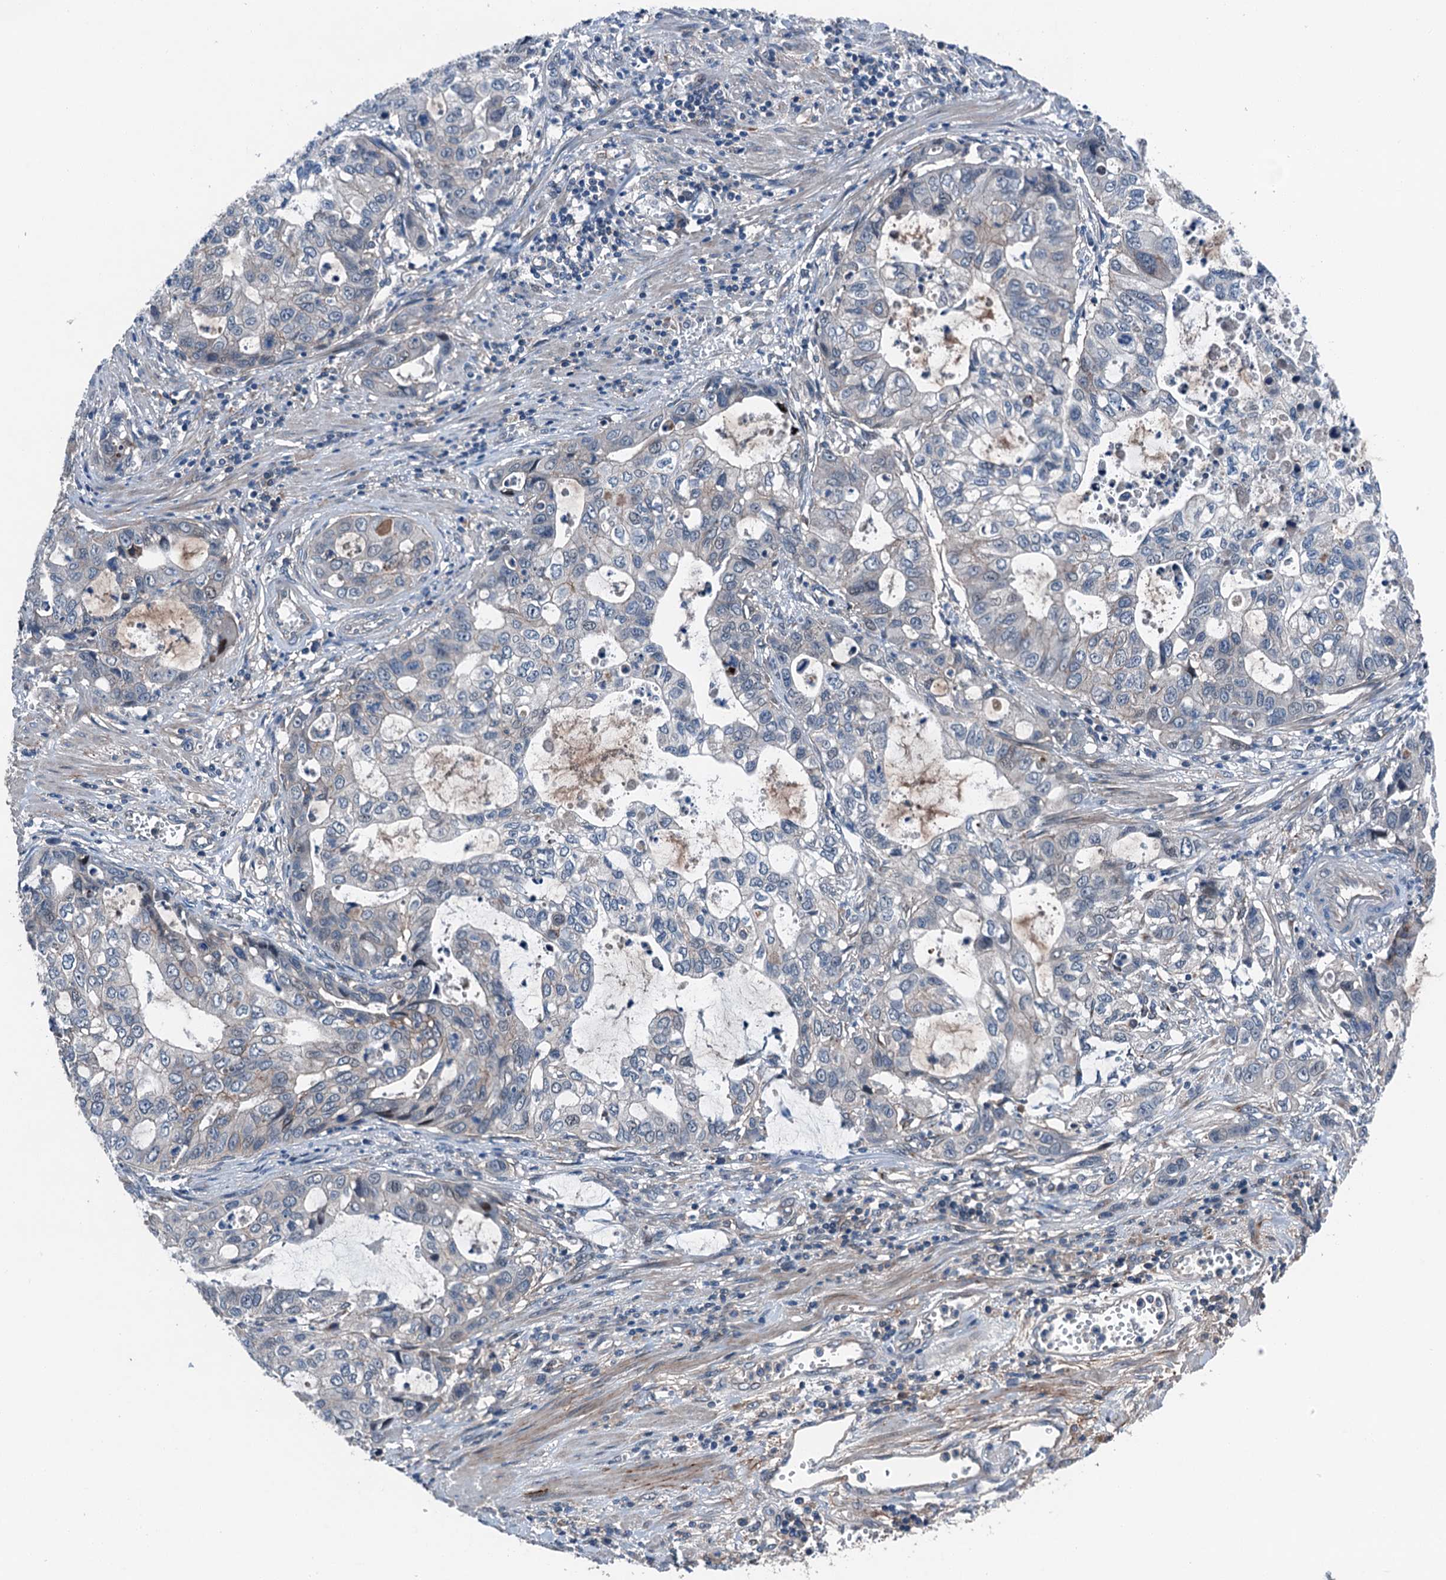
{"staining": {"intensity": "negative", "quantity": "none", "location": "none"}, "tissue": "stomach cancer", "cell_type": "Tumor cells", "image_type": "cancer", "snomed": [{"axis": "morphology", "description": "Adenocarcinoma, NOS"}, {"axis": "topography", "description": "Stomach, upper"}], "caption": "The histopathology image displays no significant positivity in tumor cells of stomach adenocarcinoma.", "gene": "SLC2A10", "patient": {"sex": "female", "age": 52}}